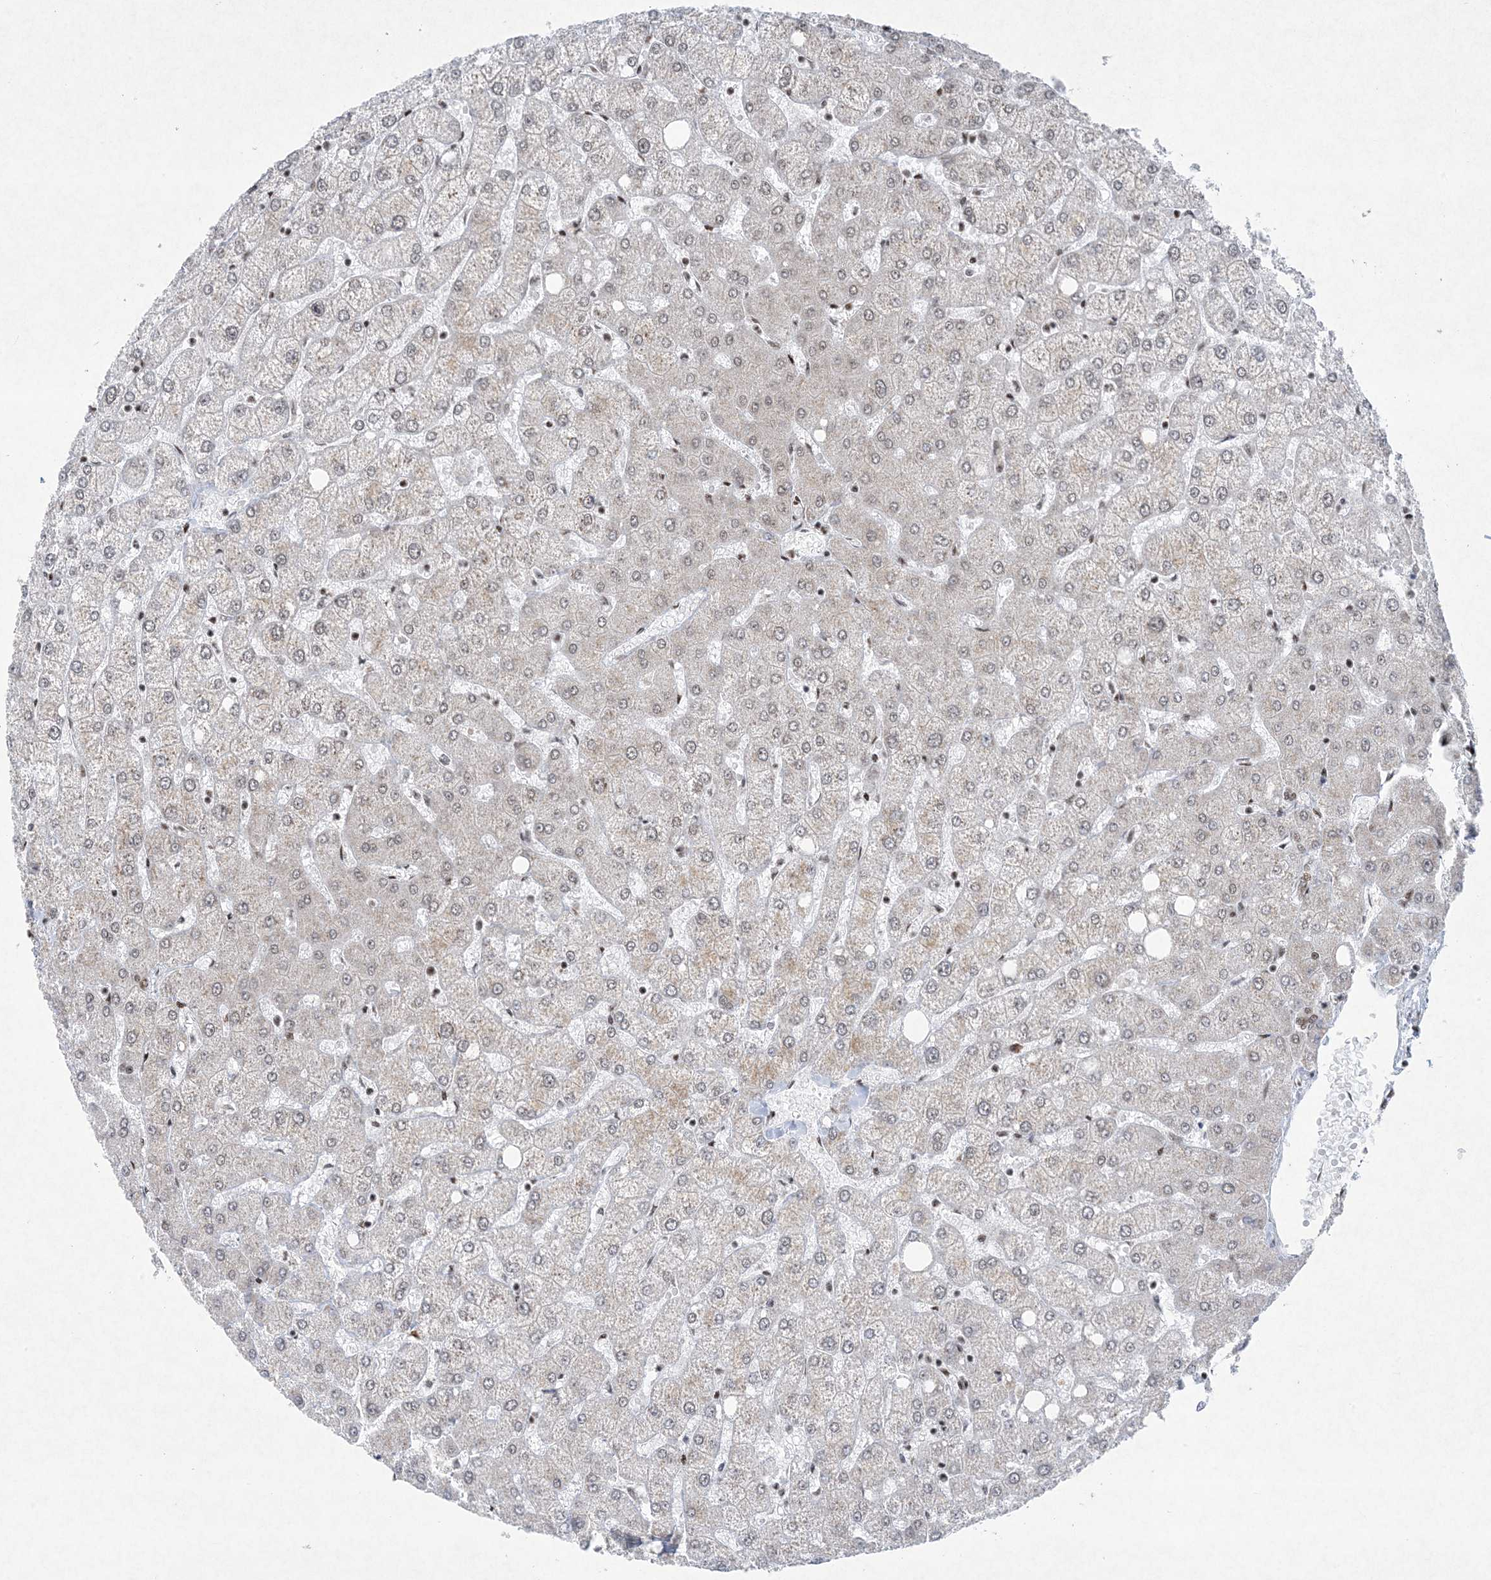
{"staining": {"intensity": "moderate", "quantity": ">75%", "location": "nuclear"}, "tissue": "liver", "cell_type": "Cholangiocytes", "image_type": "normal", "snomed": [{"axis": "morphology", "description": "Normal tissue, NOS"}, {"axis": "topography", "description": "Liver"}], "caption": "Moderate nuclear protein expression is present in about >75% of cholangiocytes in liver.", "gene": "PKNOX2", "patient": {"sex": "female", "age": 54}}